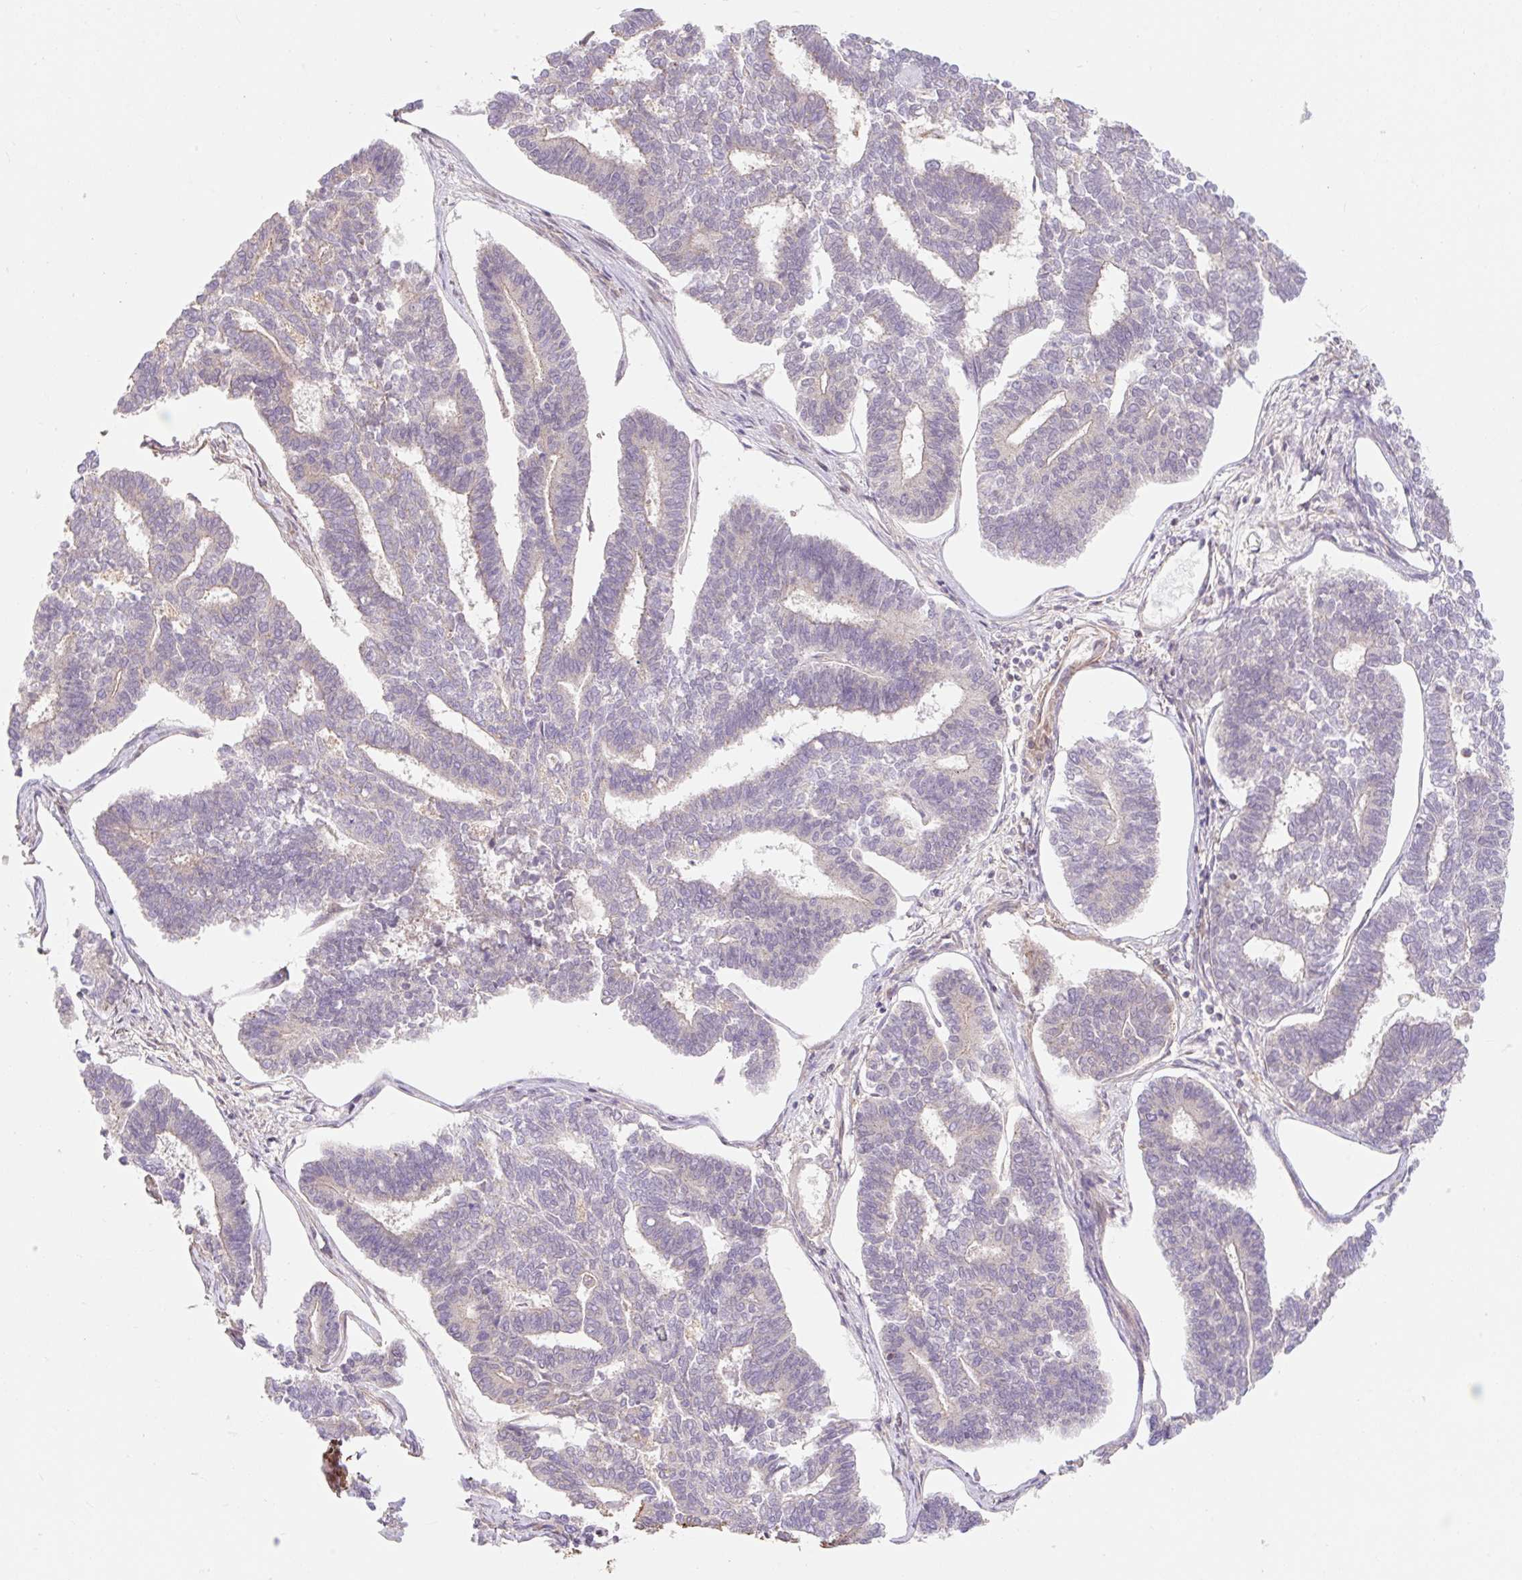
{"staining": {"intensity": "negative", "quantity": "none", "location": "none"}, "tissue": "endometrial cancer", "cell_type": "Tumor cells", "image_type": "cancer", "snomed": [{"axis": "morphology", "description": "Adenocarcinoma, NOS"}, {"axis": "topography", "description": "Endometrium"}], "caption": "An immunohistochemistry (IHC) micrograph of endometrial adenocarcinoma is shown. There is no staining in tumor cells of endometrial adenocarcinoma.", "gene": "EMC10", "patient": {"sex": "female", "age": 70}}